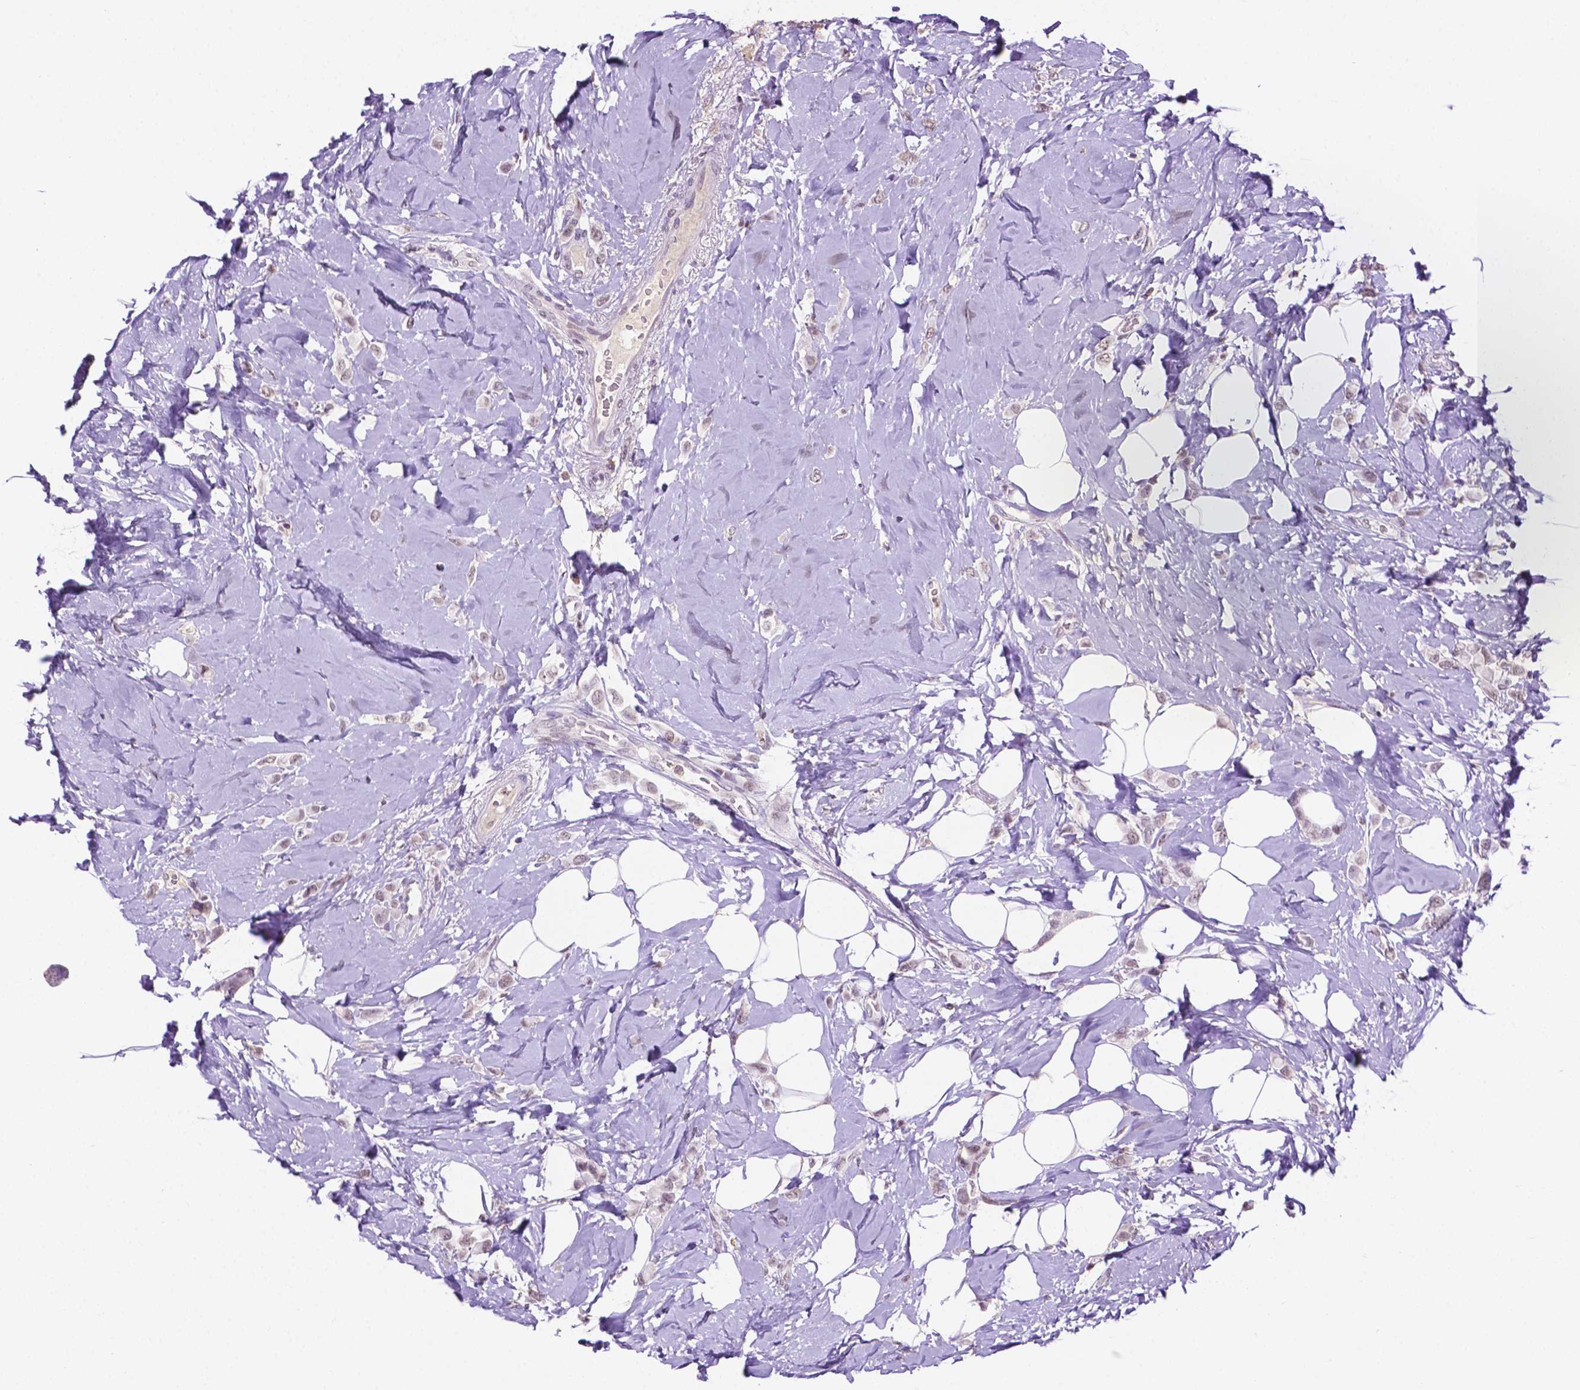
{"staining": {"intensity": "weak", "quantity": ">75%", "location": "nuclear"}, "tissue": "breast cancer", "cell_type": "Tumor cells", "image_type": "cancer", "snomed": [{"axis": "morphology", "description": "Lobular carcinoma"}, {"axis": "topography", "description": "Breast"}], "caption": "High-power microscopy captured an immunohistochemistry image of breast cancer (lobular carcinoma), revealing weak nuclear expression in approximately >75% of tumor cells. (Stains: DAB in brown, nuclei in blue, Microscopy: brightfield microscopy at high magnification).", "gene": "PTPN6", "patient": {"sex": "female", "age": 66}}